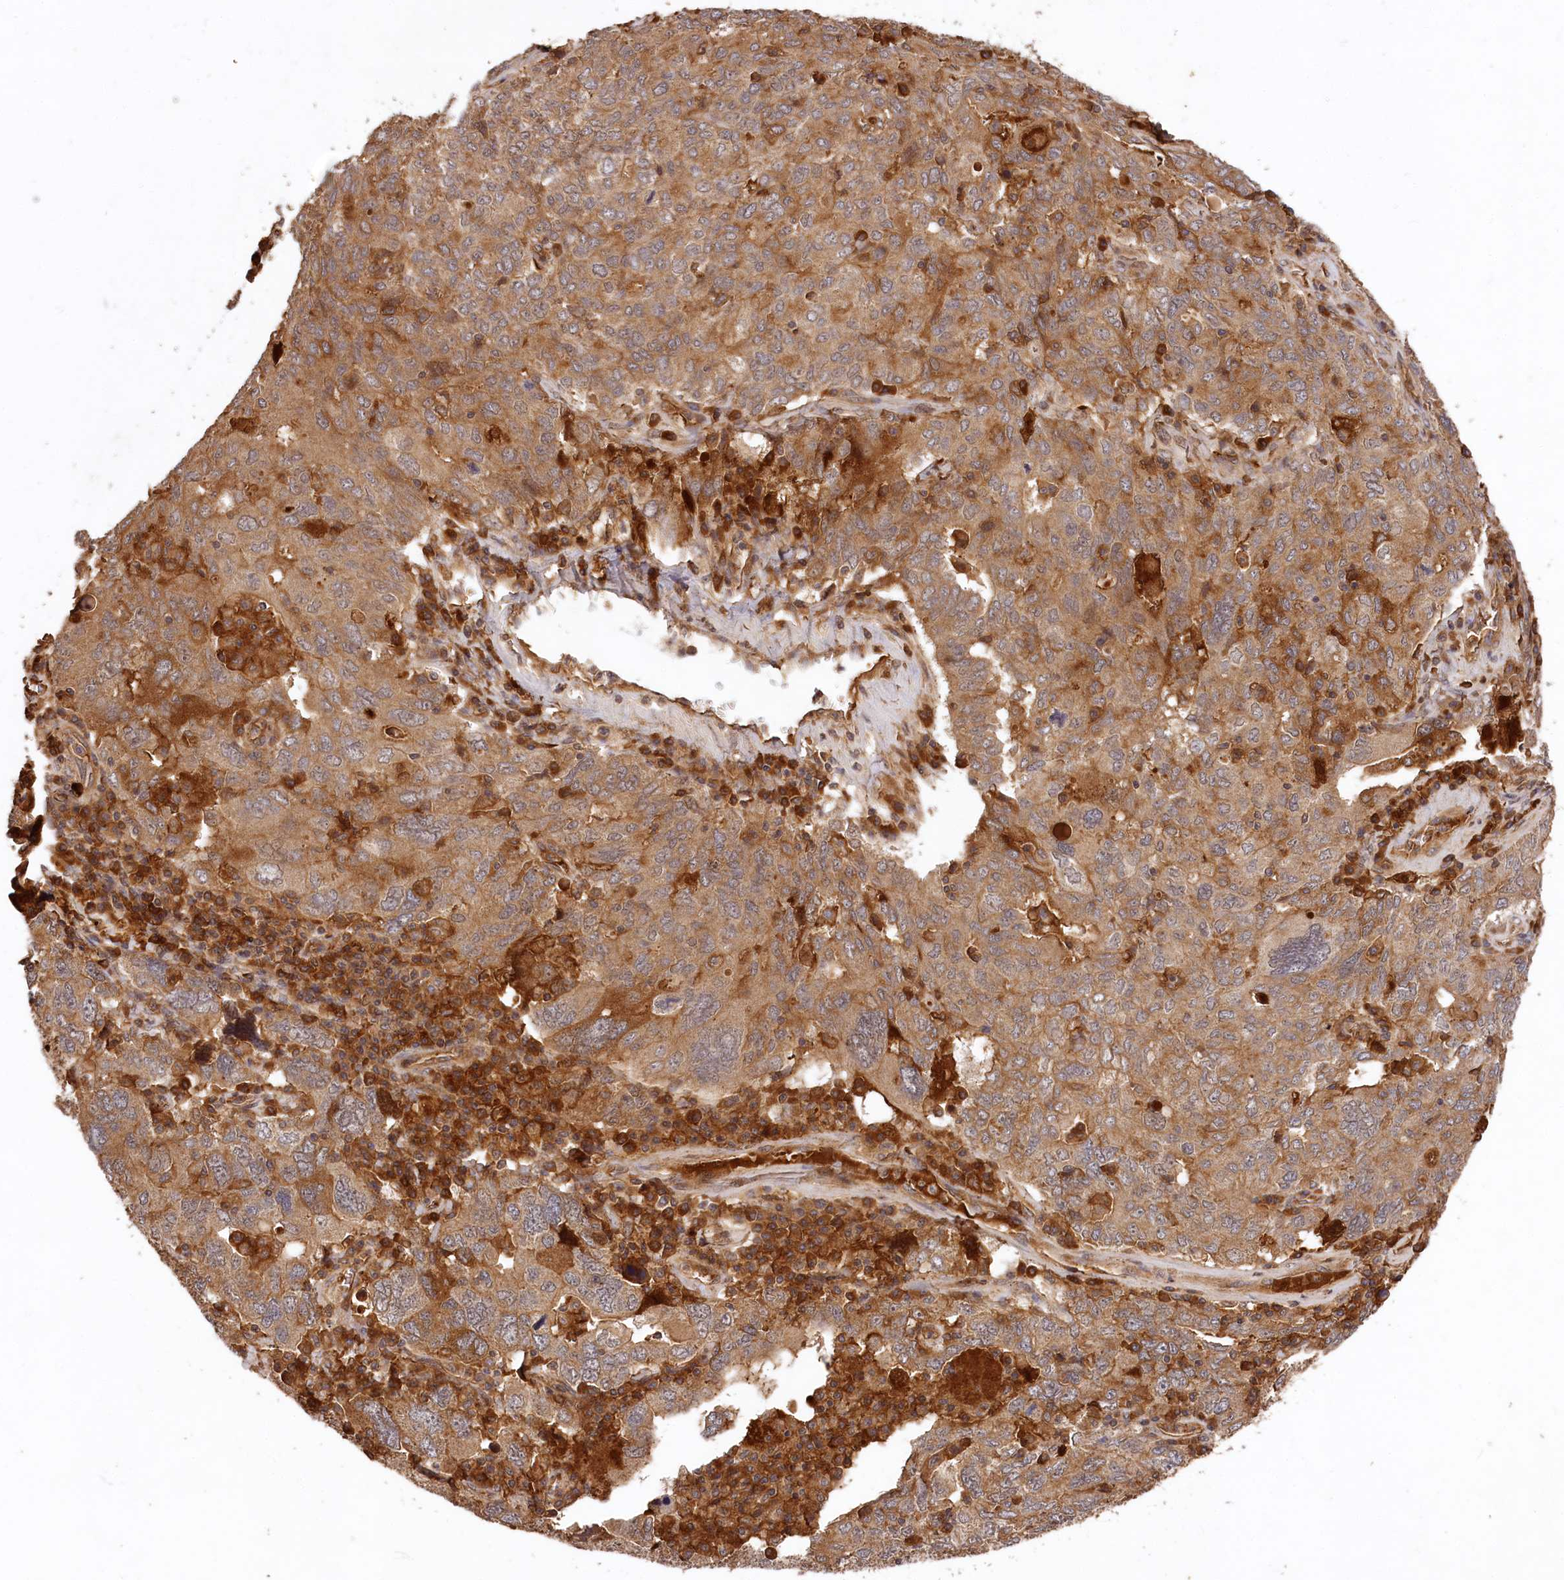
{"staining": {"intensity": "moderate", "quantity": ">75%", "location": "cytoplasmic/membranous"}, "tissue": "ovarian cancer", "cell_type": "Tumor cells", "image_type": "cancer", "snomed": [{"axis": "morphology", "description": "Carcinoma, endometroid"}, {"axis": "topography", "description": "Ovary"}], "caption": "Ovarian cancer (endometroid carcinoma) stained for a protein displays moderate cytoplasmic/membranous positivity in tumor cells.", "gene": "MCF2L2", "patient": {"sex": "female", "age": 62}}